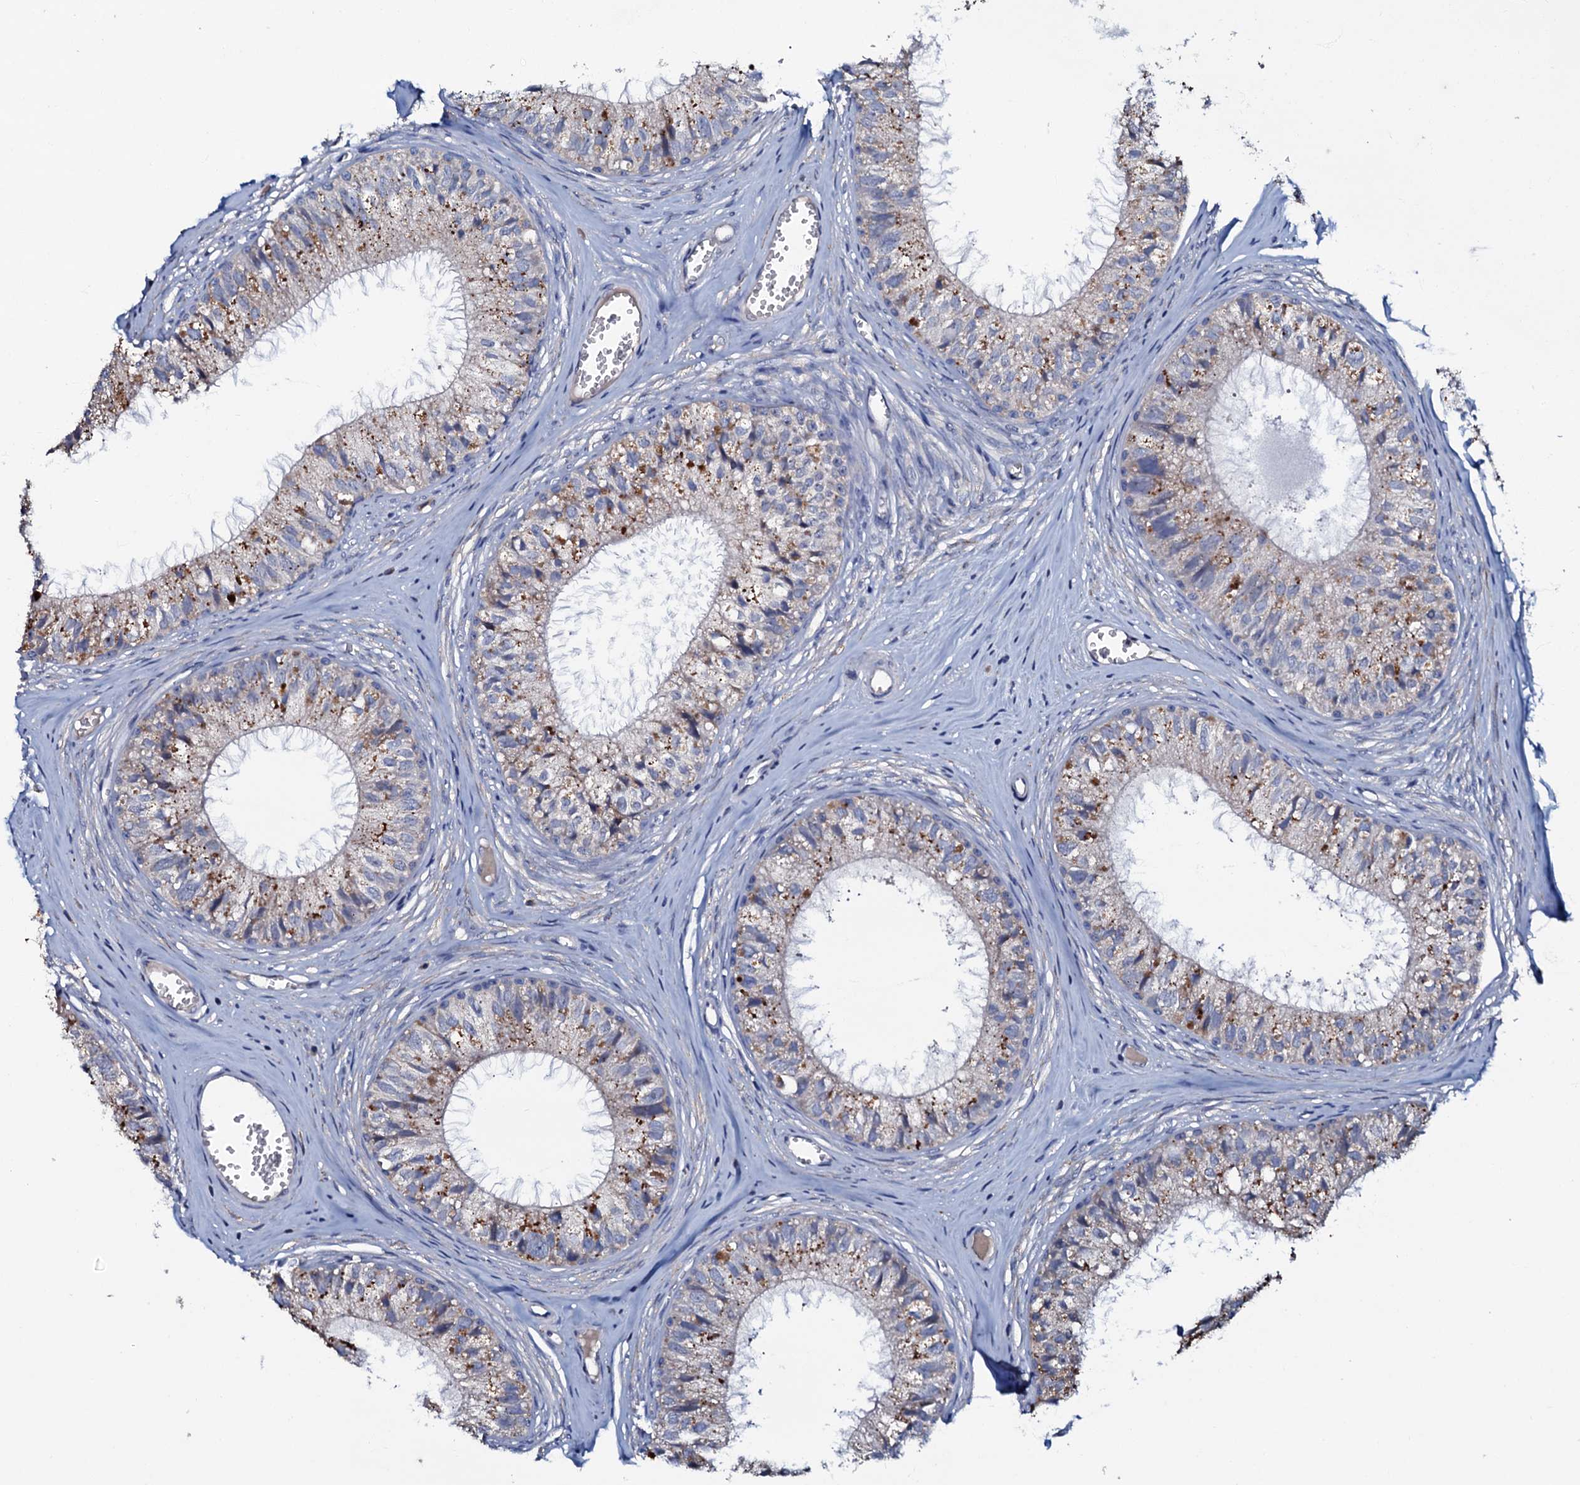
{"staining": {"intensity": "moderate", "quantity": "25%-75%", "location": "cytoplasmic/membranous"}, "tissue": "epididymis", "cell_type": "Glandular cells", "image_type": "normal", "snomed": [{"axis": "morphology", "description": "Normal tissue, NOS"}, {"axis": "topography", "description": "Epididymis"}], "caption": "Protein staining of normal epididymis reveals moderate cytoplasmic/membranous staining in about 25%-75% of glandular cells. Nuclei are stained in blue.", "gene": "CPNE2", "patient": {"sex": "male", "age": 36}}